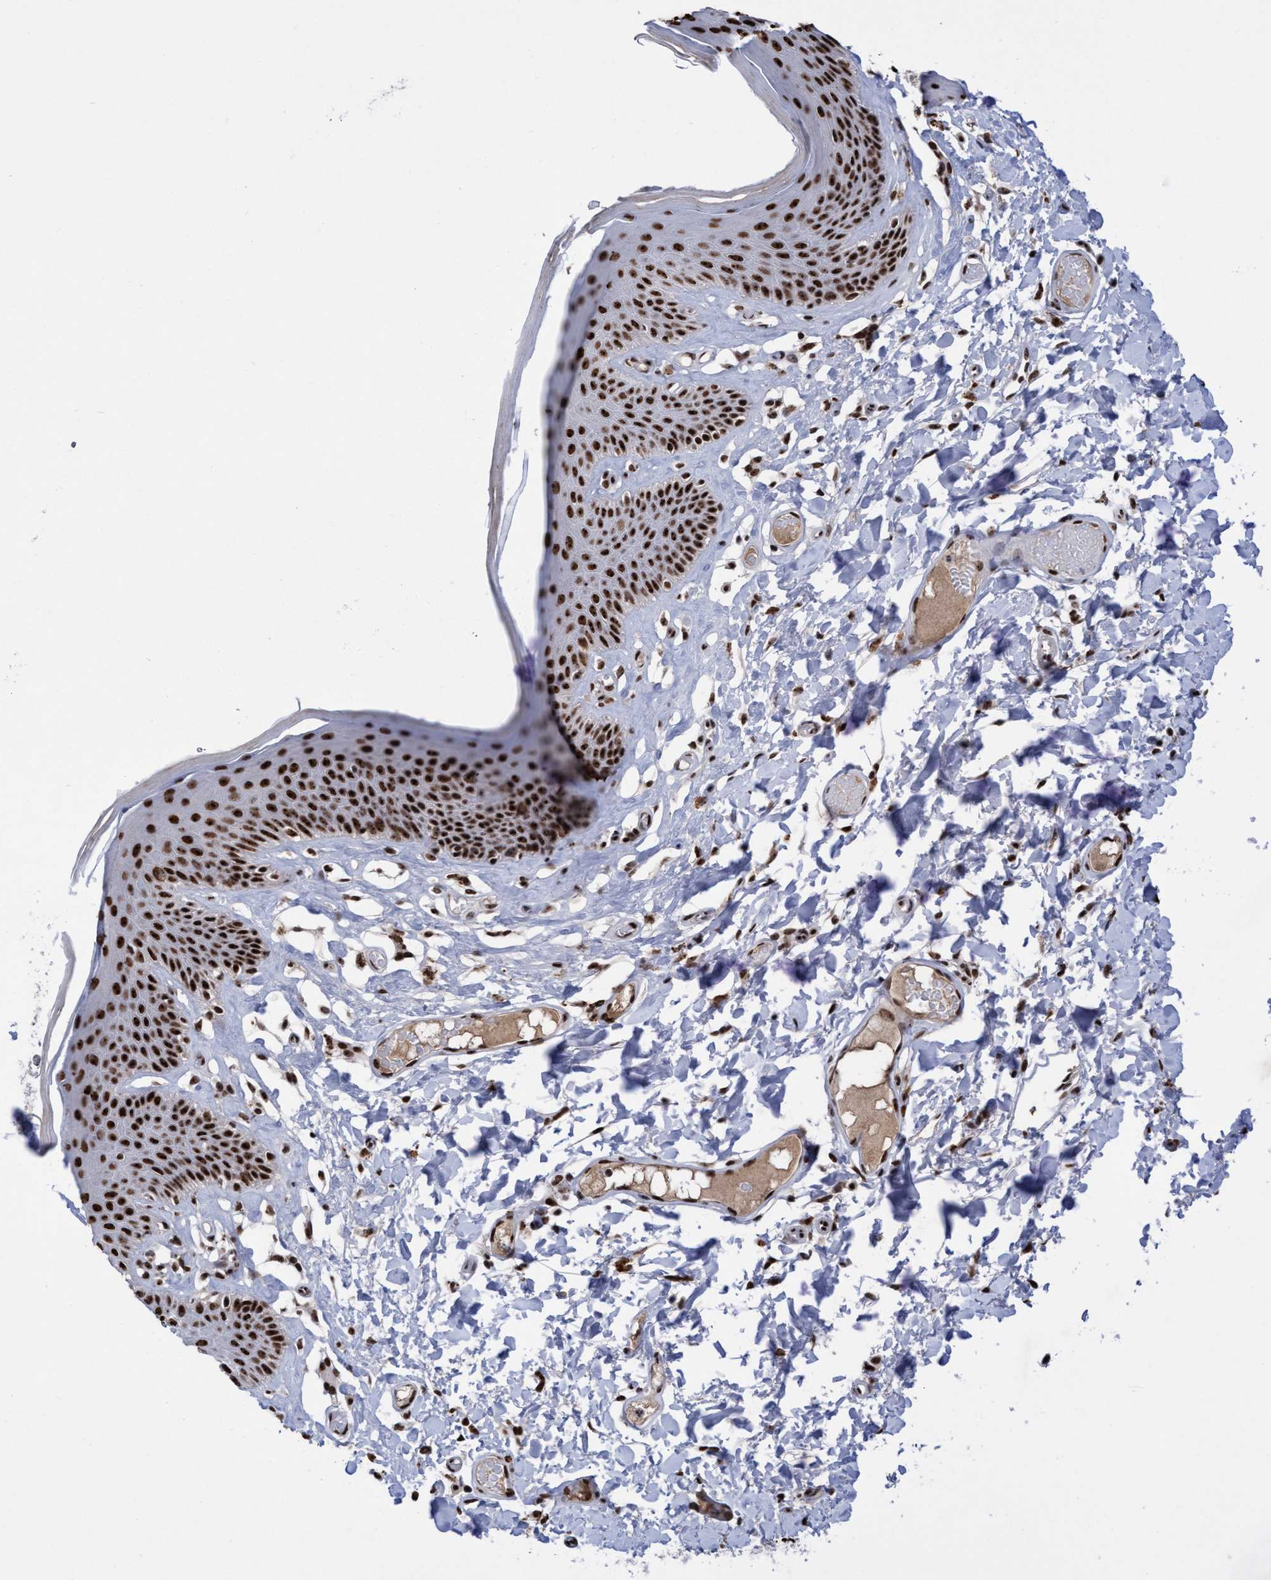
{"staining": {"intensity": "strong", "quantity": ">75%", "location": "nuclear"}, "tissue": "skin", "cell_type": "Epidermal cells", "image_type": "normal", "snomed": [{"axis": "morphology", "description": "Normal tissue, NOS"}, {"axis": "topography", "description": "Vulva"}], "caption": "Brown immunohistochemical staining in normal skin reveals strong nuclear positivity in approximately >75% of epidermal cells. Using DAB (brown) and hematoxylin (blue) stains, captured at high magnification using brightfield microscopy.", "gene": "EFCAB10", "patient": {"sex": "female", "age": 73}}